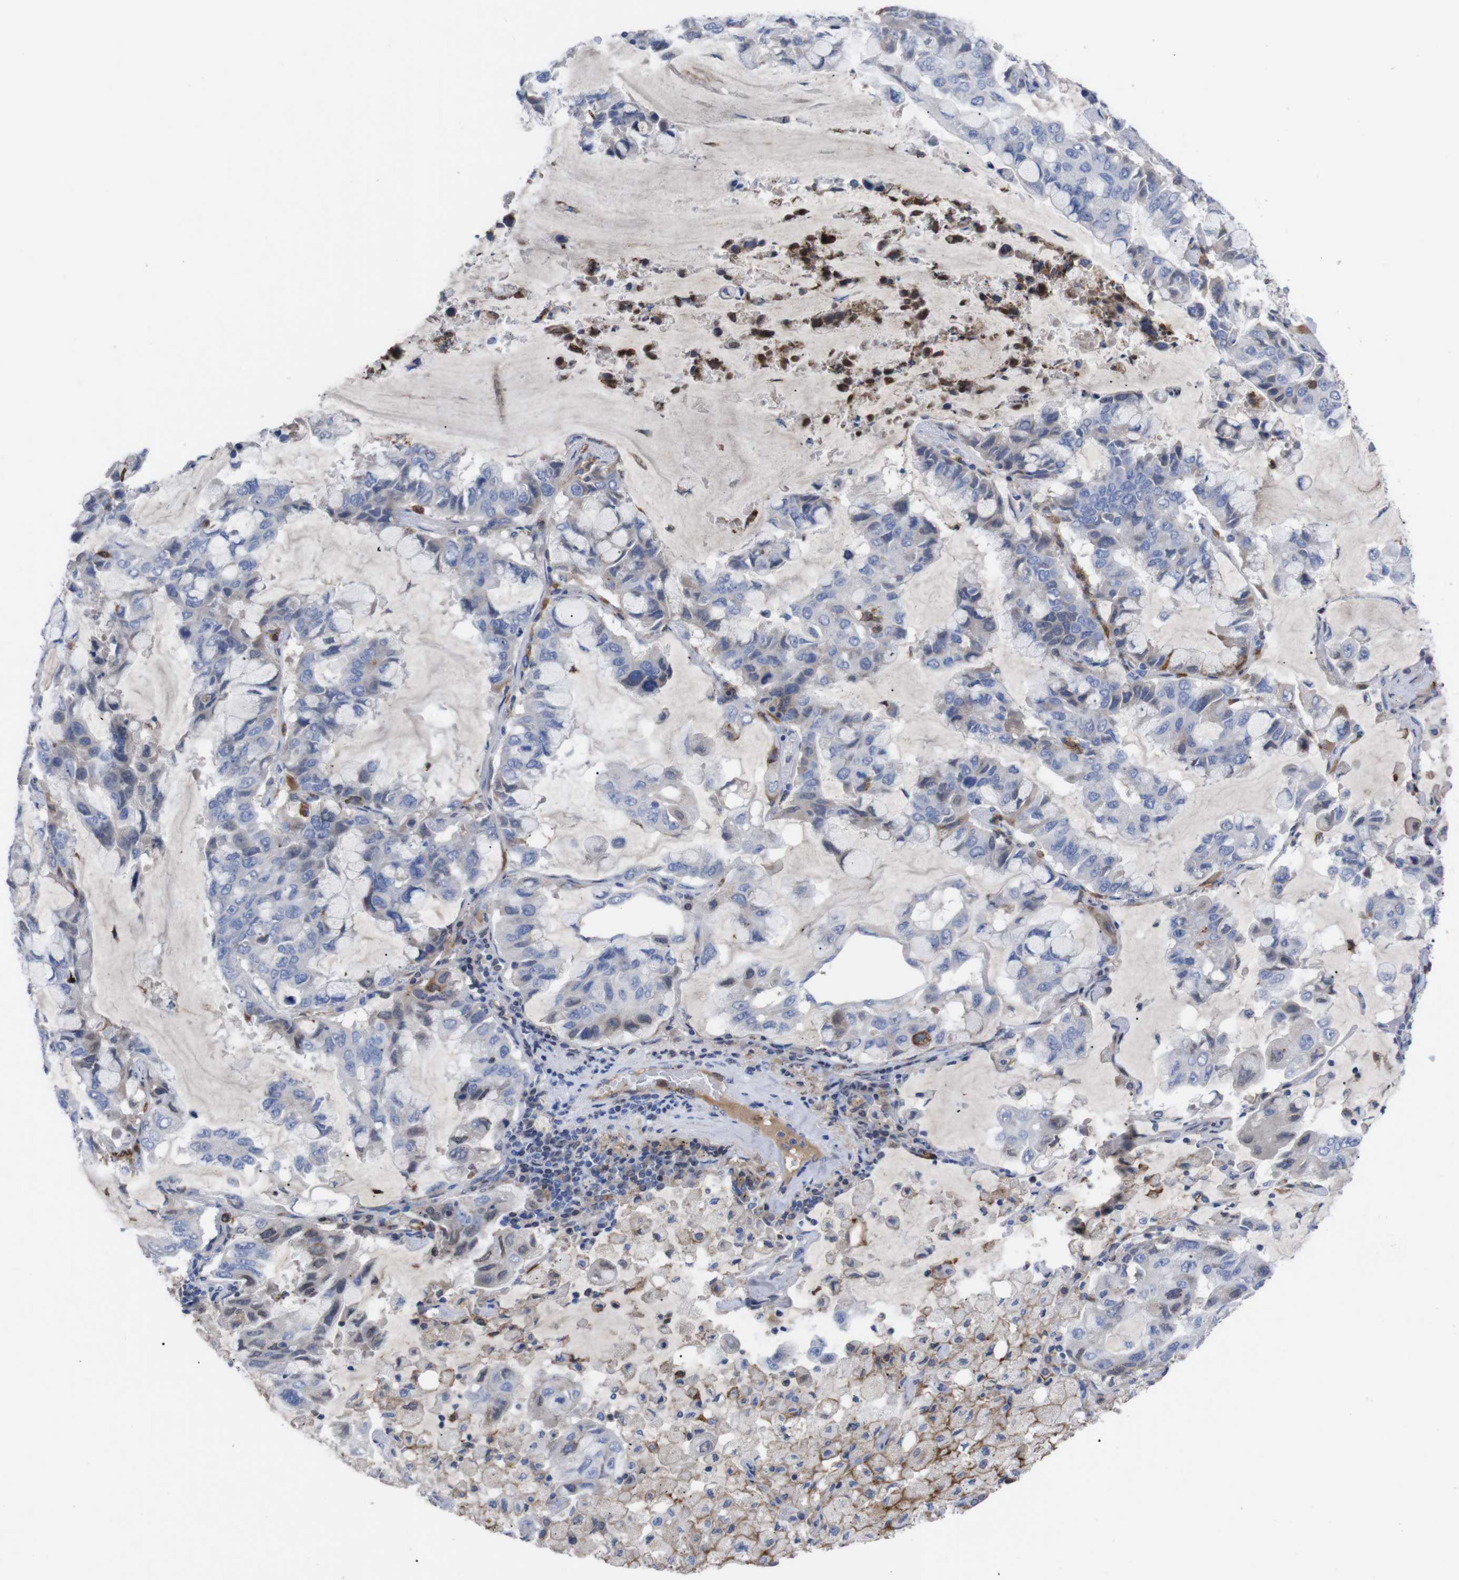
{"staining": {"intensity": "negative", "quantity": "none", "location": "none"}, "tissue": "lung cancer", "cell_type": "Tumor cells", "image_type": "cancer", "snomed": [{"axis": "morphology", "description": "Adenocarcinoma, NOS"}, {"axis": "topography", "description": "Lung"}], "caption": "Human lung cancer (adenocarcinoma) stained for a protein using IHC demonstrates no positivity in tumor cells.", "gene": "C5AR1", "patient": {"sex": "male", "age": 64}}